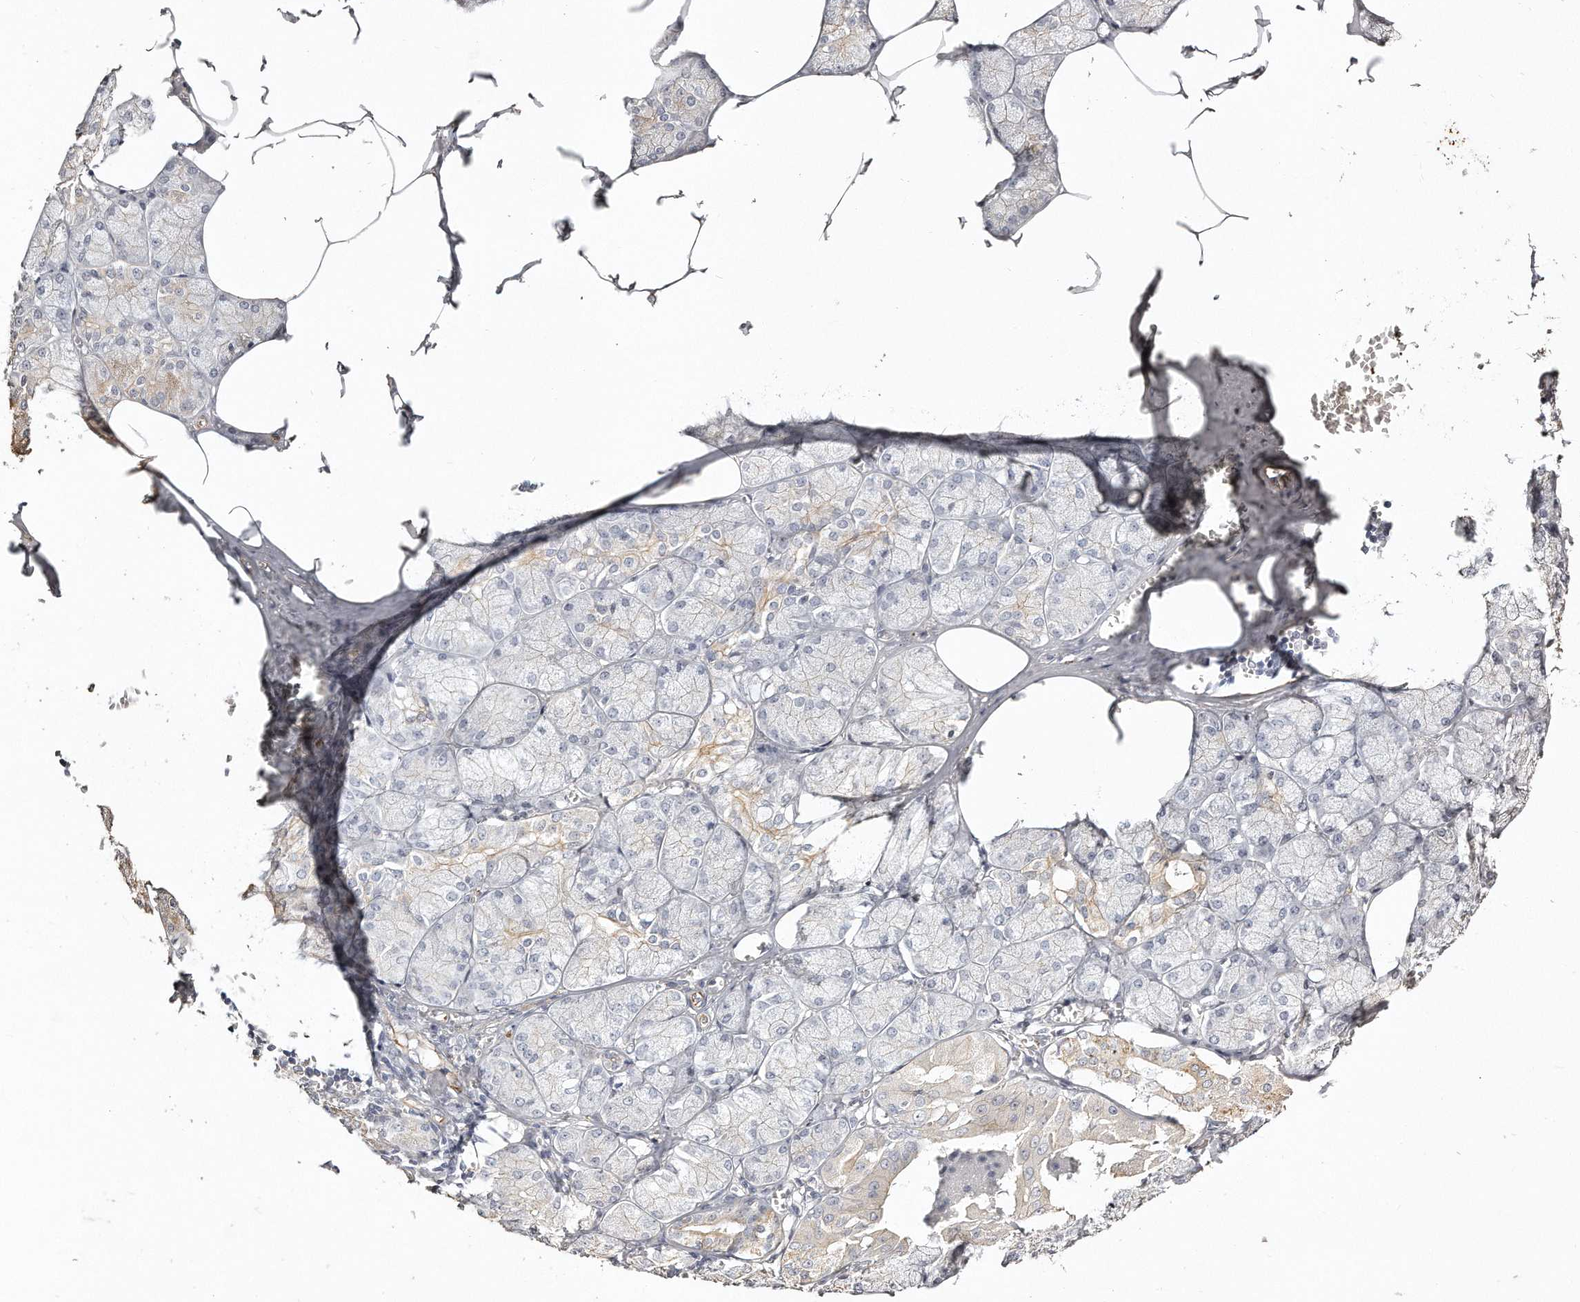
{"staining": {"intensity": "moderate", "quantity": "25%-75%", "location": "cytoplasmic/membranous"}, "tissue": "salivary gland", "cell_type": "Glandular cells", "image_type": "normal", "snomed": [{"axis": "morphology", "description": "Normal tissue, NOS"}, {"axis": "topography", "description": "Salivary gland"}], "caption": "Benign salivary gland shows moderate cytoplasmic/membranous staining in about 25%-75% of glandular cells, visualized by immunohistochemistry.", "gene": "ZYG11A", "patient": {"sex": "male", "age": 62}}